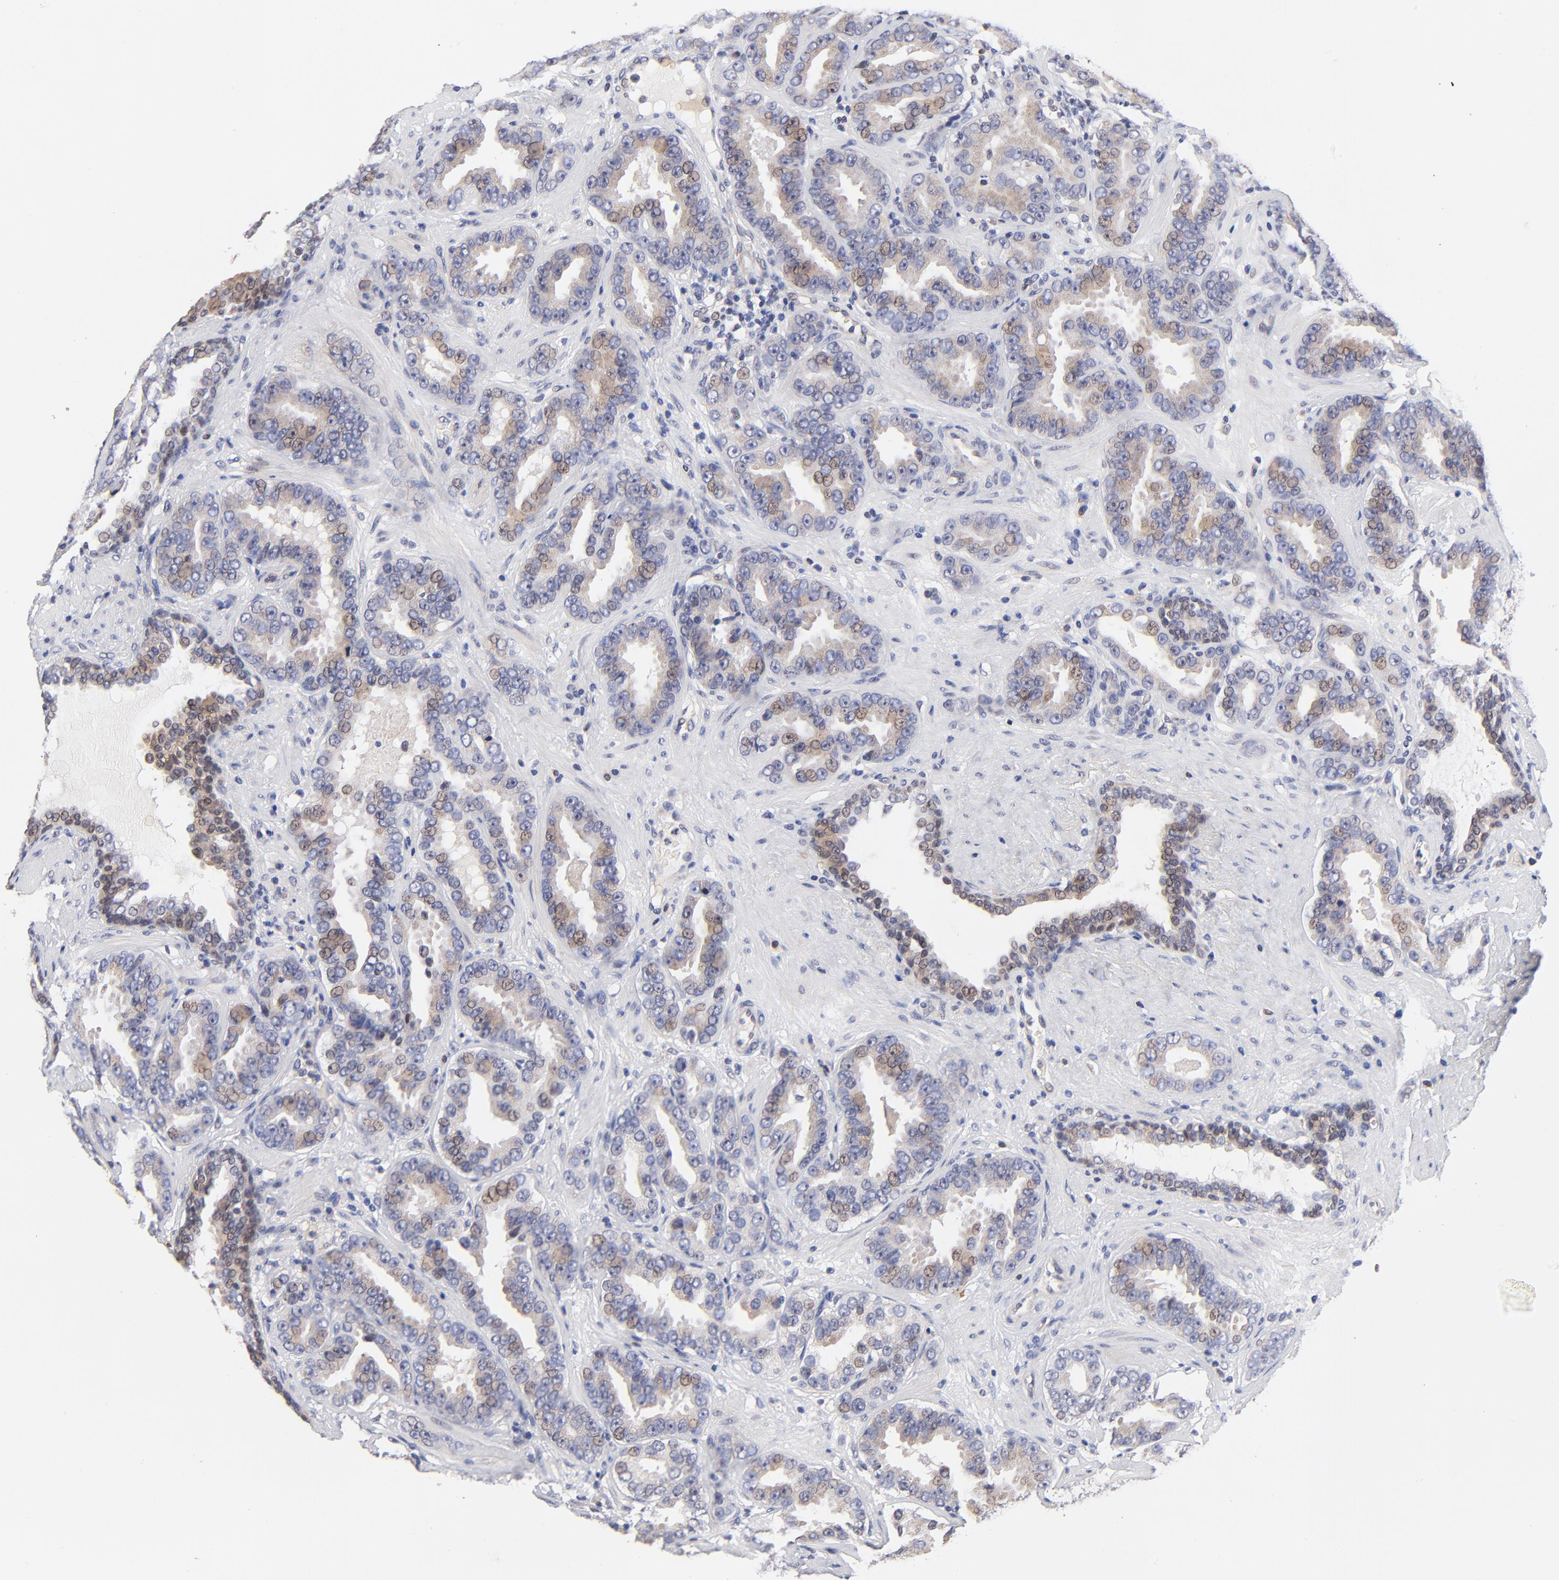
{"staining": {"intensity": "weak", "quantity": "<25%", "location": "cytoplasmic/membranous,nuclear"}, "tissue": "prostate cancer", "cell_type": "Tumor cells", "image_type": "cancer", "snomed": [{"axis": "morphology", "description": "Adenocarcinoma, Low grade"}, {"axis": "topography", "description": "Prostate"}], "caption": "An image of human prostate cancer (low-grade adenocarcinoma) is negative for staining in tumor cells.", "gene": "FBXL12", "patient": {"sex": "male", "age": 59}}